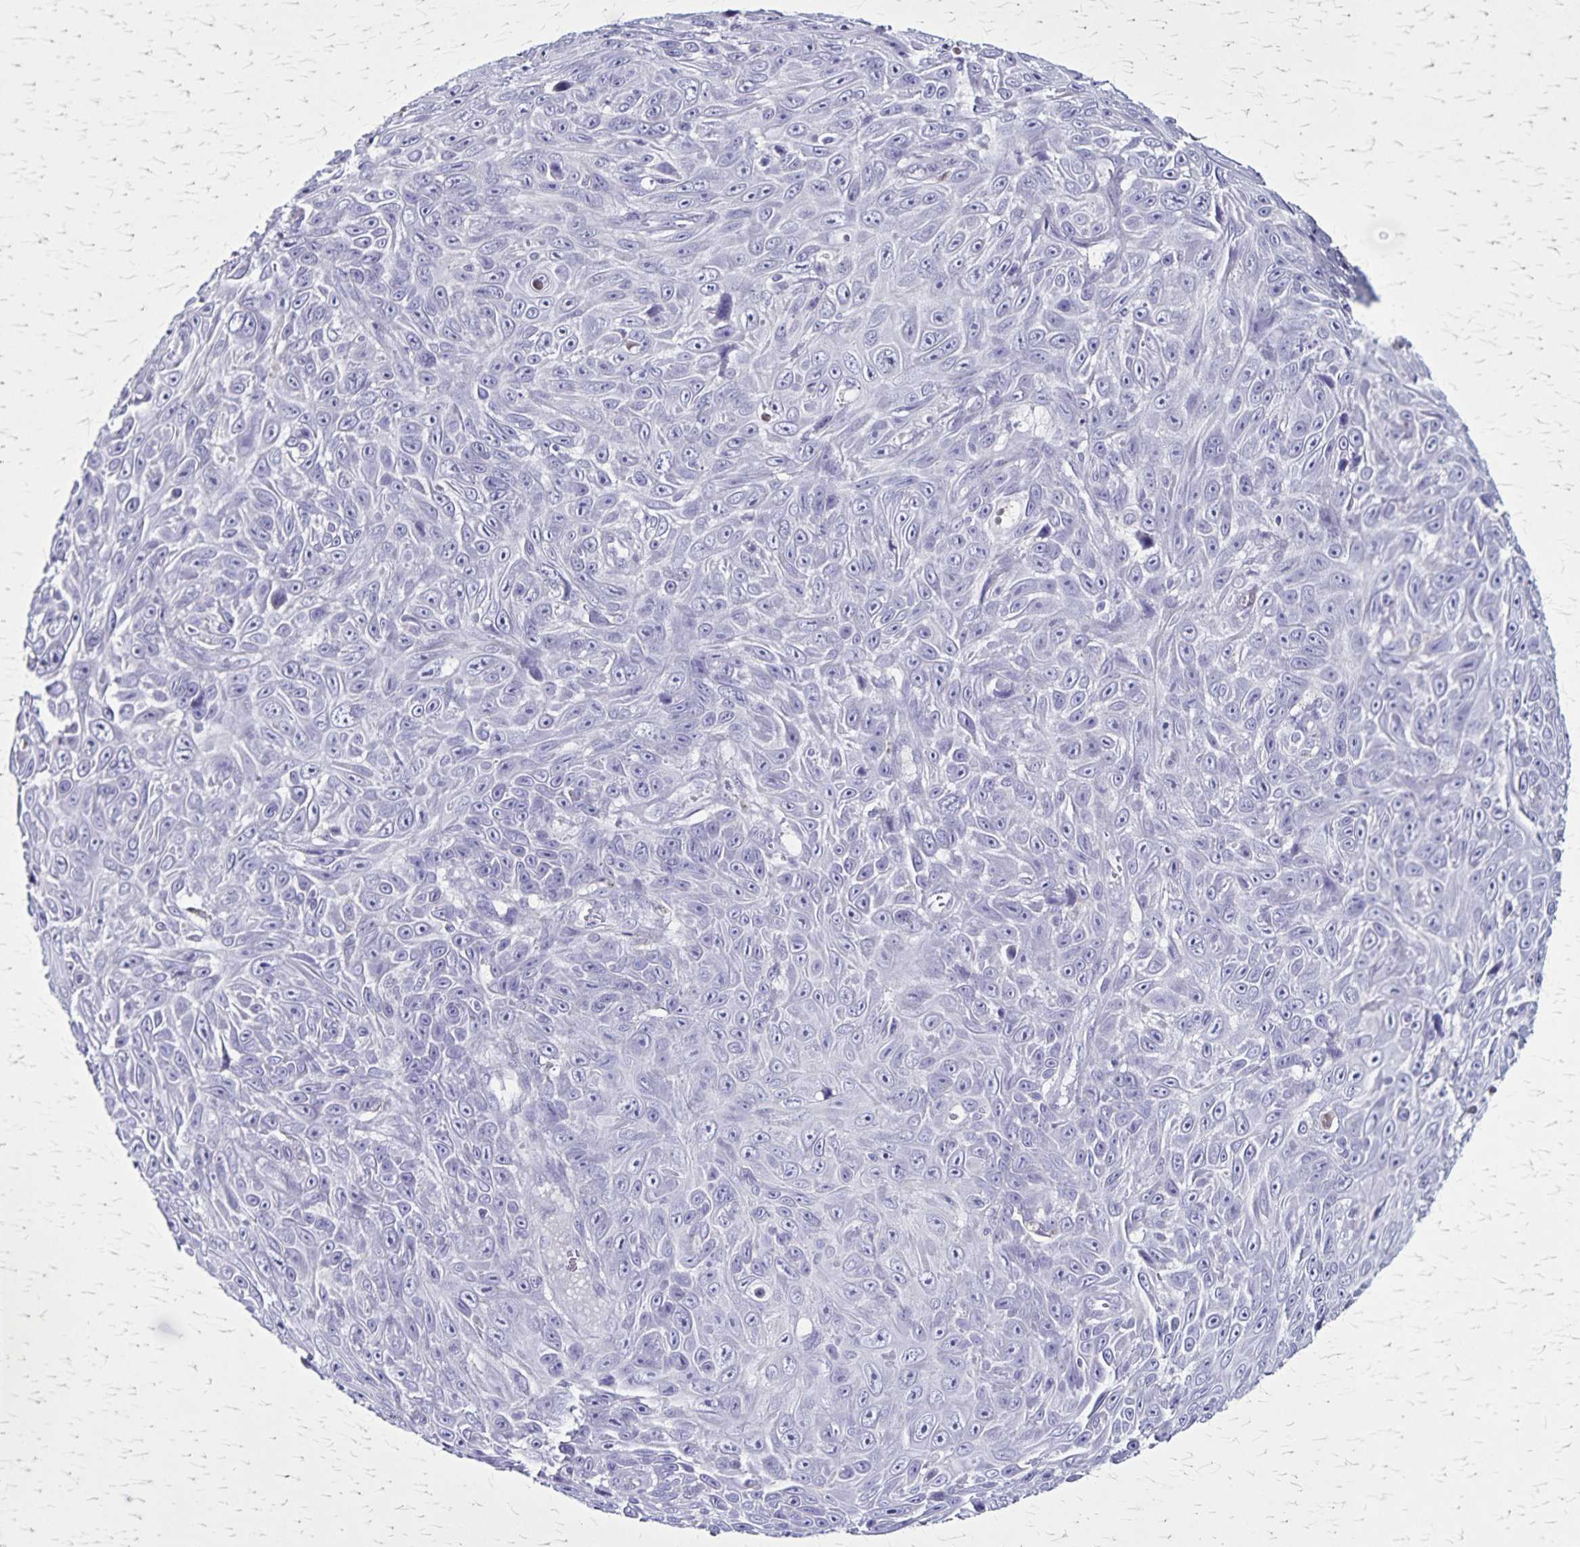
{"staining": {"intensity": "negative", "quantity": "none", "location": "none"}, "tissue": "skin cancer", "cell_type": "Tumor cells", "image_type": "cancer", "snomed": [{"axis": "morphology", "description": "Squamous cell carcinoma, NOS"}, {"axis": "topography", "description": "Skin"}], "caption": "Tumor cells are negative for protein expression in human skin squamous cell carcinoma.", "gene": "PLXNA4", "patient": {"sex": "male", "age": 82}}